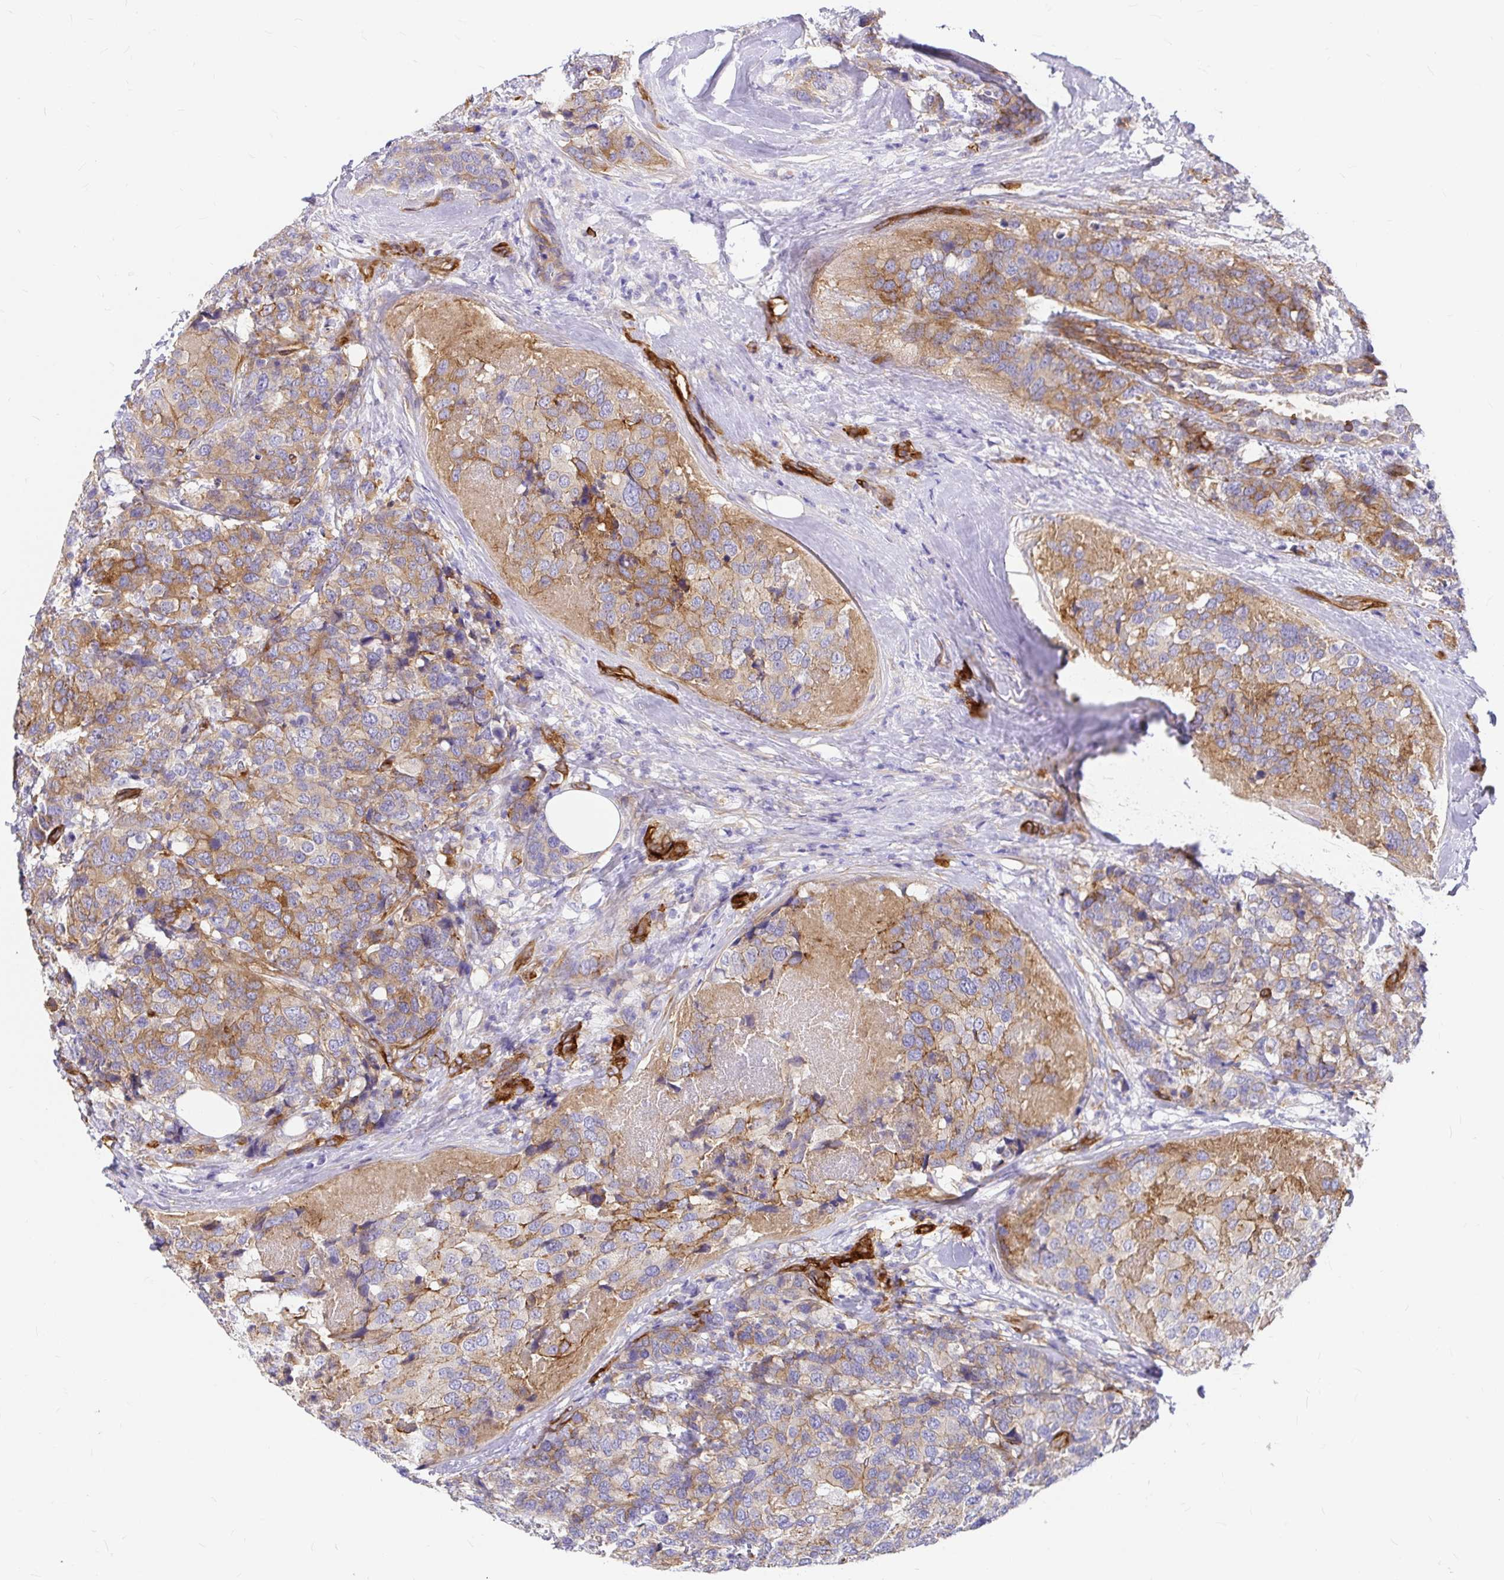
{"staining": {"intensity": "moderate", "quantity": "25%-75%", "location": "cytoplasmic/membranous"}, "tissue": "breast cancer", "cell_type": "Tumor cells", "image_type": "cancer", "snomed": [{"axis": "morphology", "description": "Lobular carcinoma"}, {"axis": "topography", "description": "Breast"}], "caption": "Brown immunohistochemical staining in lobular carcinoma (breast) demonstrates moderate cytoplasmic/membranous staining in approximately 25%-75% of tumor cells. (DAB (3,3'-diaminobenzidine) = brown stain, brightfield microscopy at high magnification).", "gene": "MYO1B", "patient": {"sex": "female", "age": 59}}